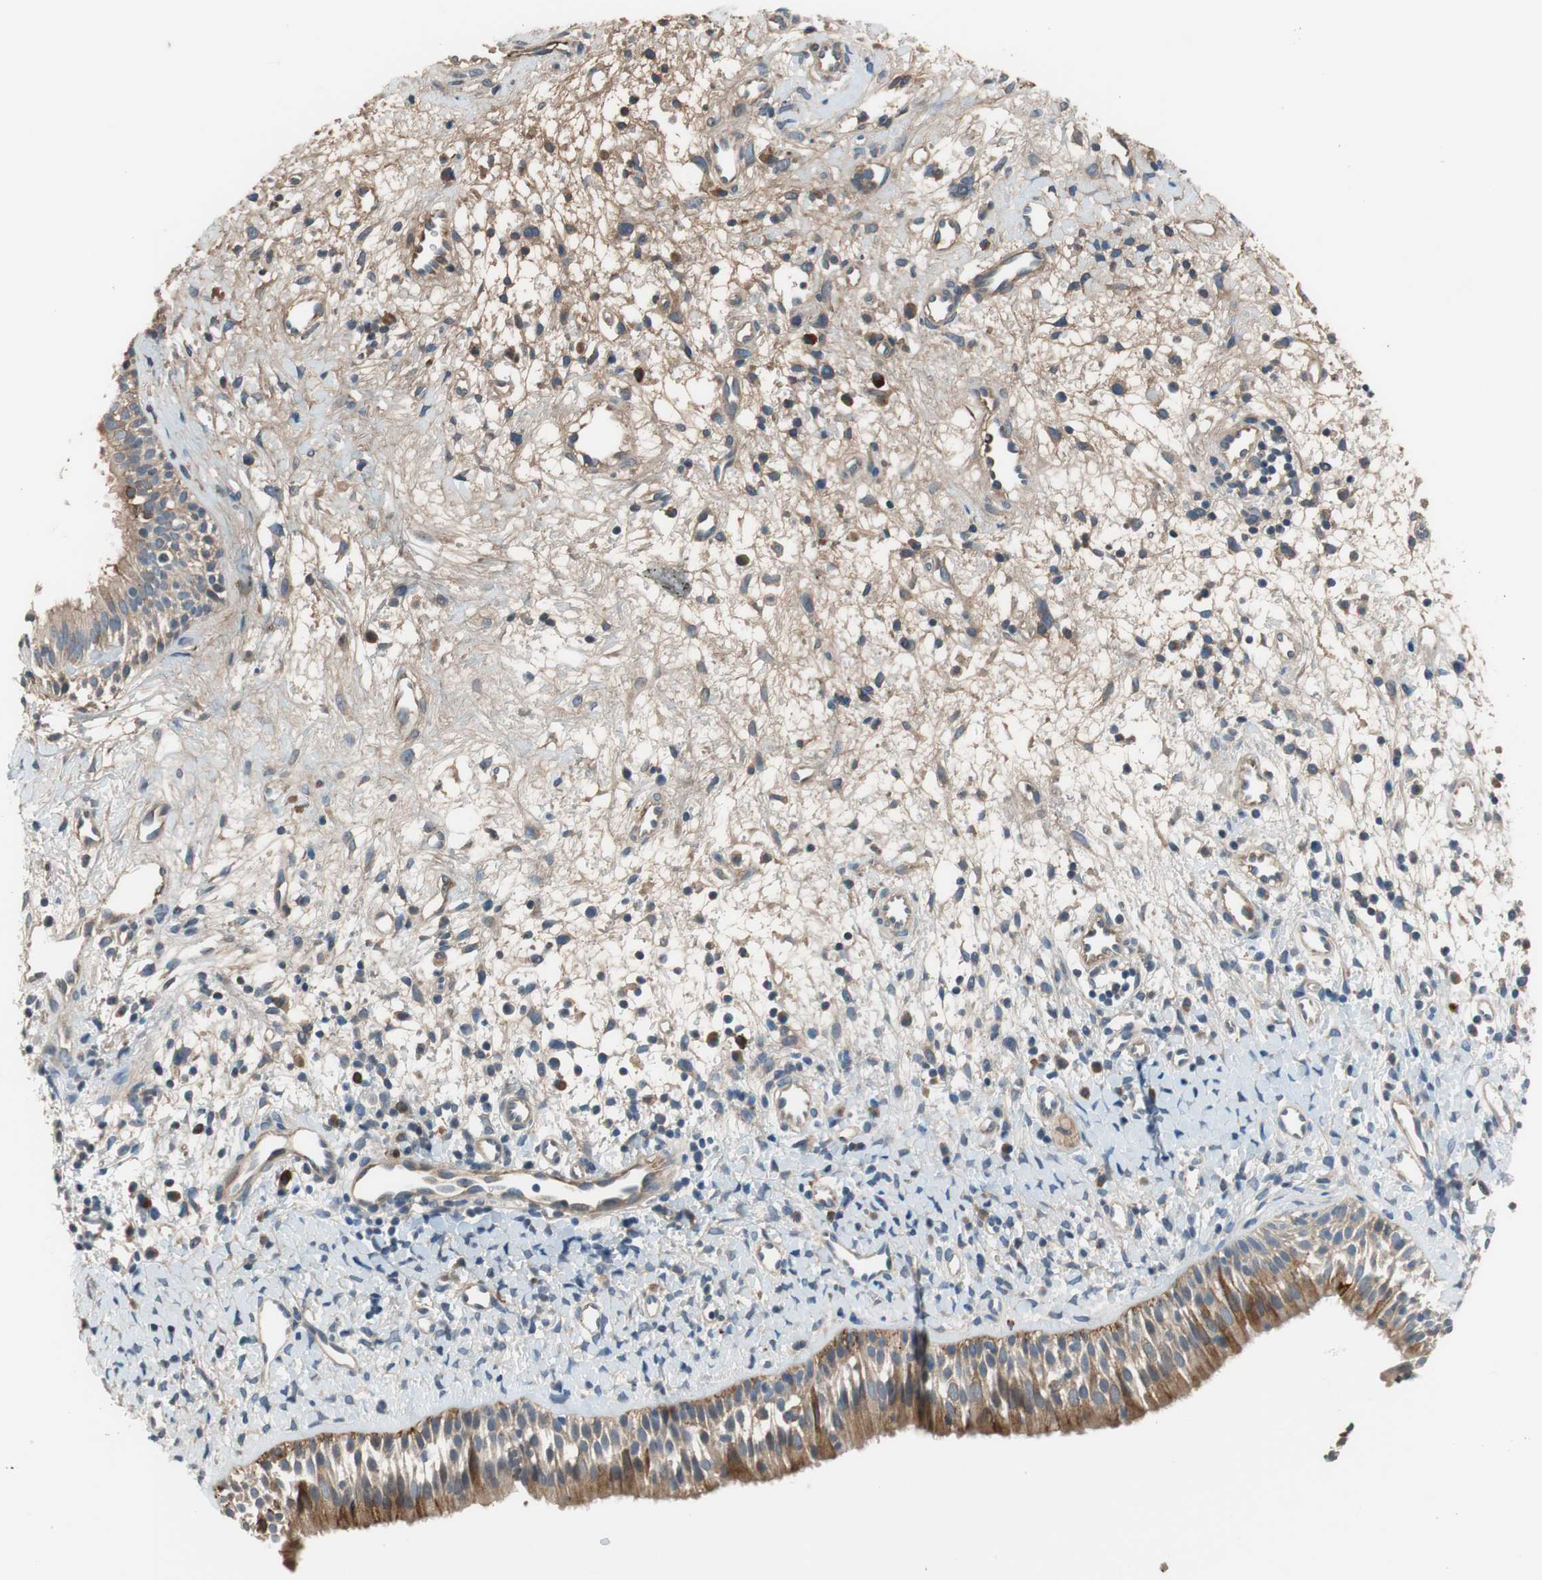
{"staining": {"intensity": "moderate", "quantity": ">75%", "location": "cytoplasmic/membranous"}, "tissue": "nasopharynx", "cell_type": "Respiratory epithelial cells", "image_type": "normal", "snomed": [{"axis": "morphology", "description": "Normal tissue, NOS"}, {"axis": "topography", "description": "Nasopharynx"}], "caption": "A brown stain shows moderate cytoplasmic/membranous expression of a protein in respiratory epithelial cells of unremarkable nasopharynx. (DAB IHC with brightfield microscopy, high magnification).", "gene": "C4A", "patient": {"sex": "male", "age": 22}}